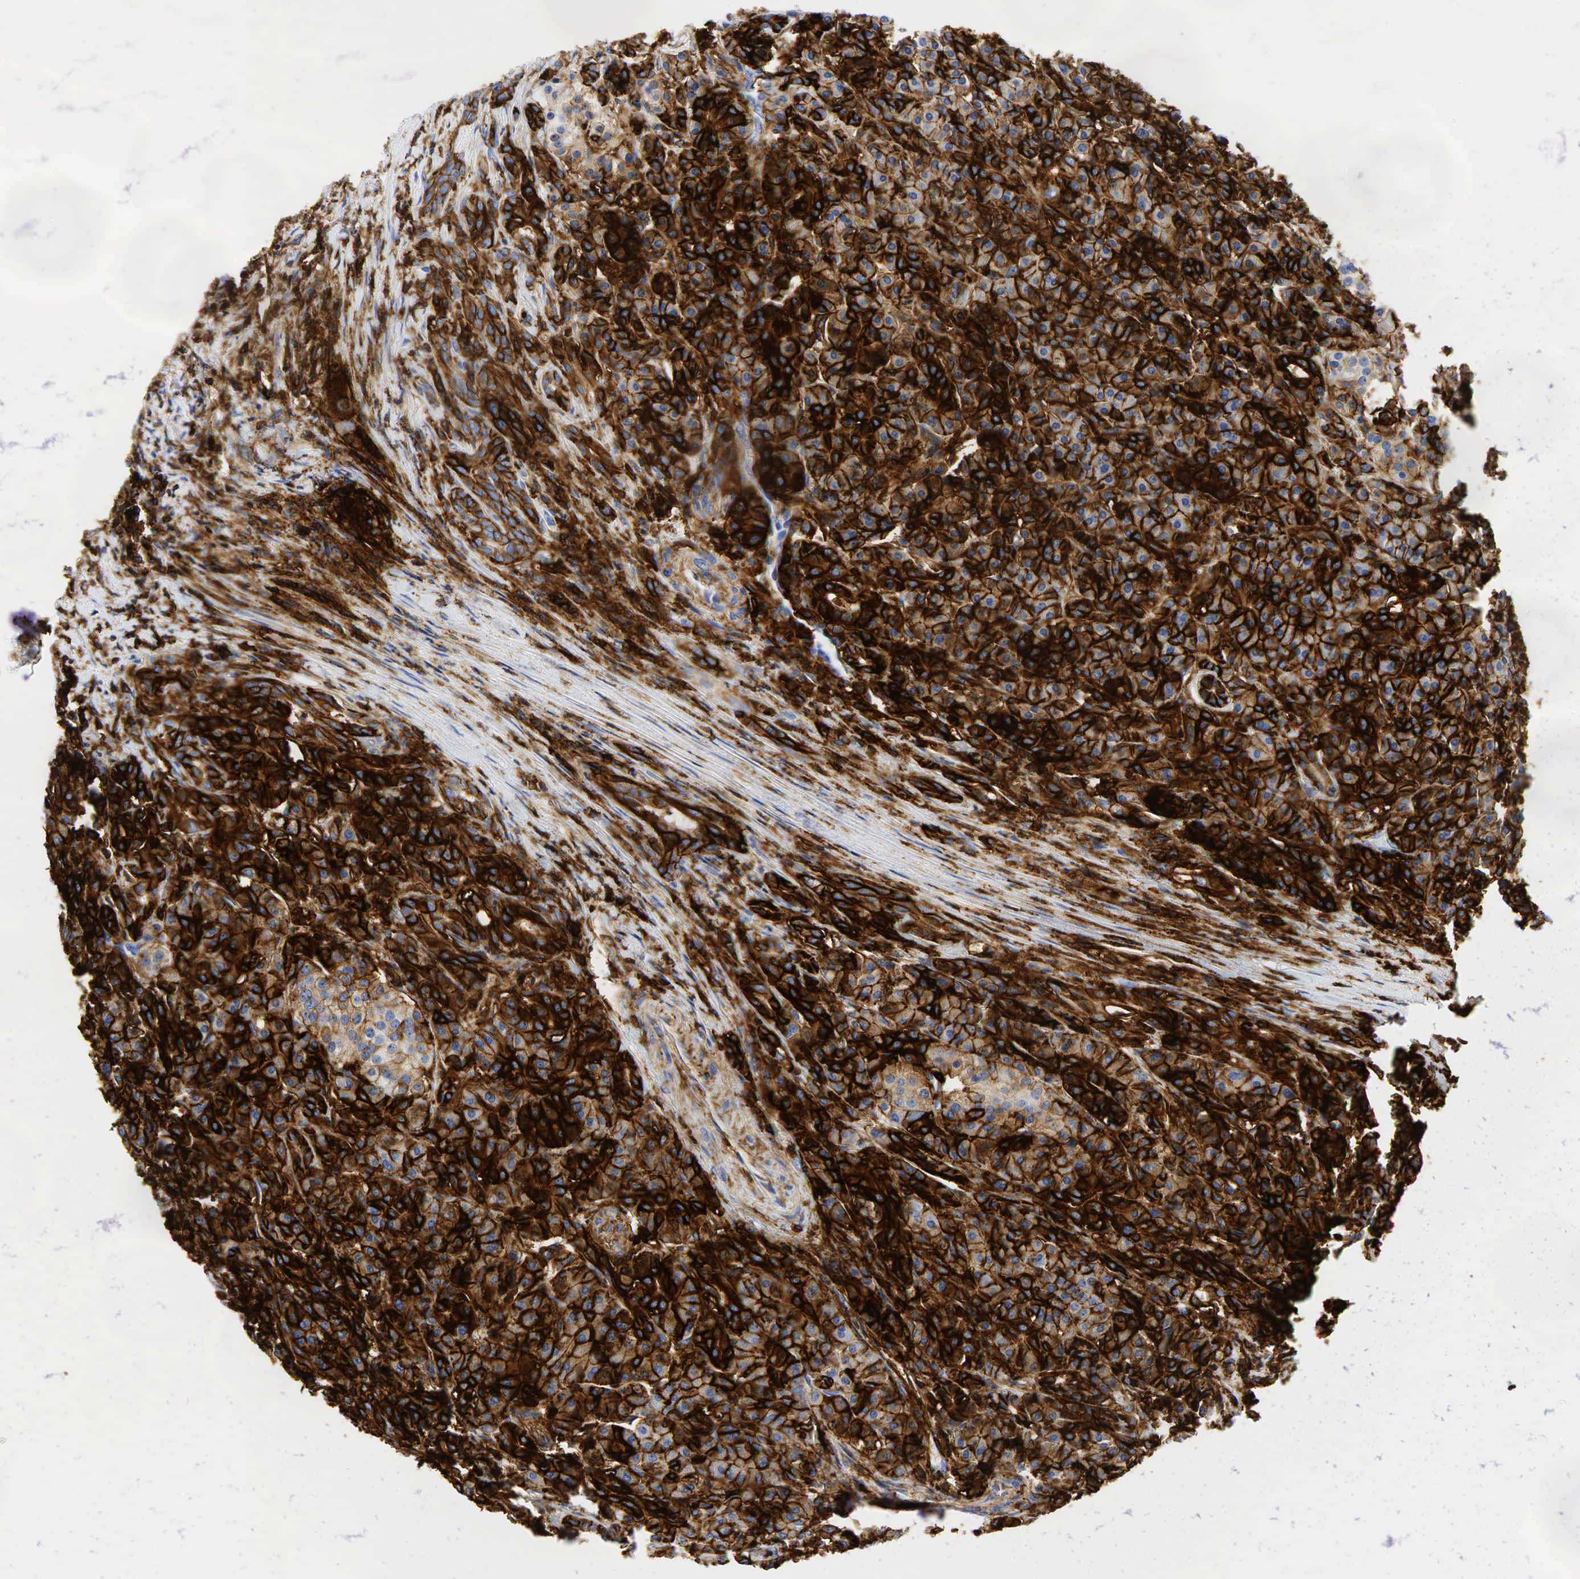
{"staining": {"intensity": "strong", "quantity": ">75%", "location": "cytoplasmic/membranous"}, "tissue": "pancreas", "cell_type": "Exocrine glandular cells", "image_type": "normal", "snomed": [{"axis": "morphology", "description": "Normal tissue, NOS"}, {"axis": "topography", "description": "Lymph node"}, {"axis": "topography", "description": "Pancreas"}], "caption": "Immunohistochemistry (DAB (3,3'-diaminobenzidine)) staining of benign human pancreas exhibits strong cytoplasmic/membranous protein positivity in approximately >75% of exocrine glandular cells. (DAB IHC, brown staining for protein, blue staining for nuclei).", "gene": "CD44", "patient": {"sex": "male", "age": 59}}